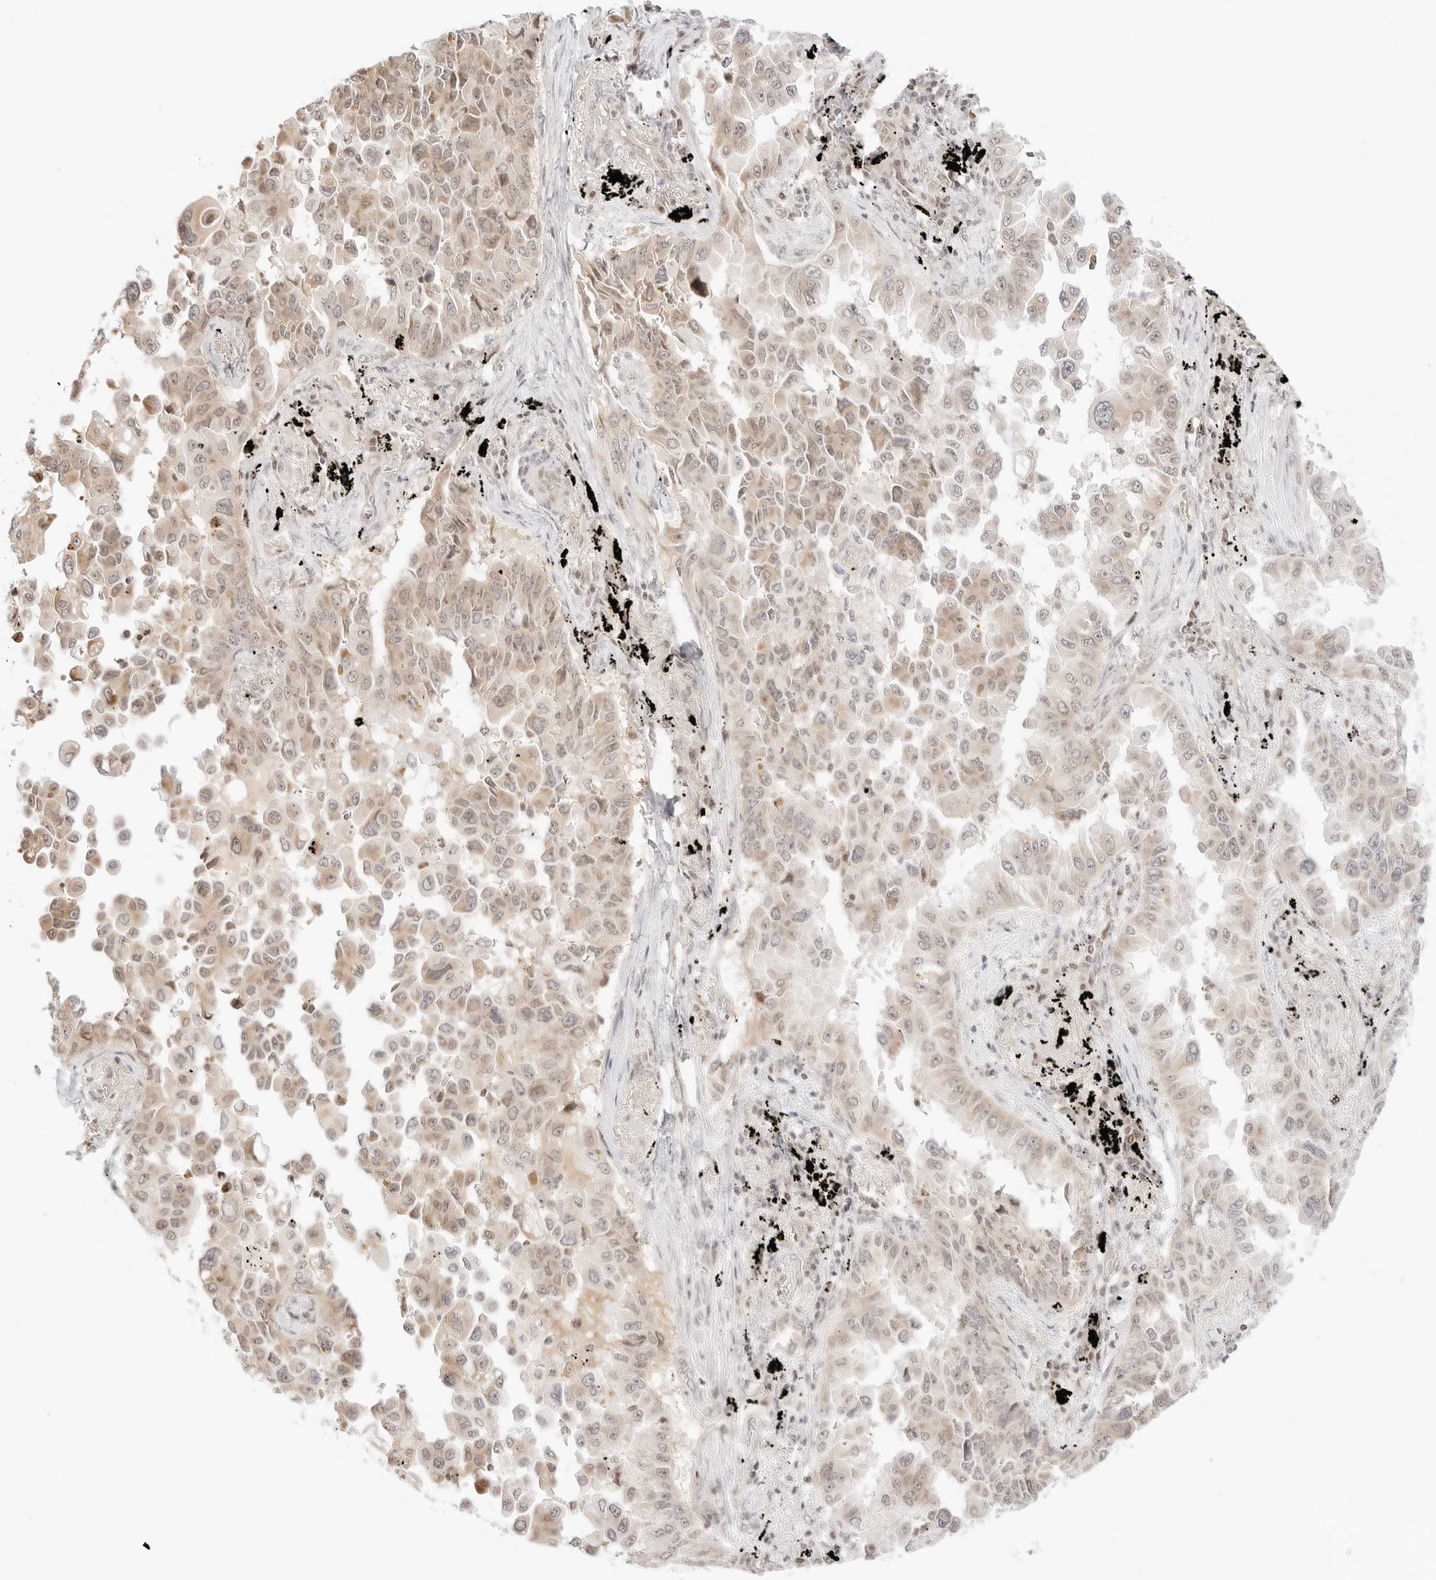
{"staining": {"intensity": "weak", "quantity": "25%-75%", "location": "cytoplasmic/membranous,nuclear"}, "tissue": "lung cancer", "cell_type": "Tumor cells", "image_type": "cancer", "snomed": [{"axis": "morphology", "description": "Adenocarcinoma, NOS"}, {"axis": "topography", "description": "Lung"}], "caption": "Immunohistochemistry (DAB) staining of human lung cancer (adenocarcinoma) shows weak cytoplasmic/membranous and nuclear protein positivity in about 25%-75% of tumor cells.", "gene": "RPS6KL1", "patient": {"sex": "female", "age": 67}}